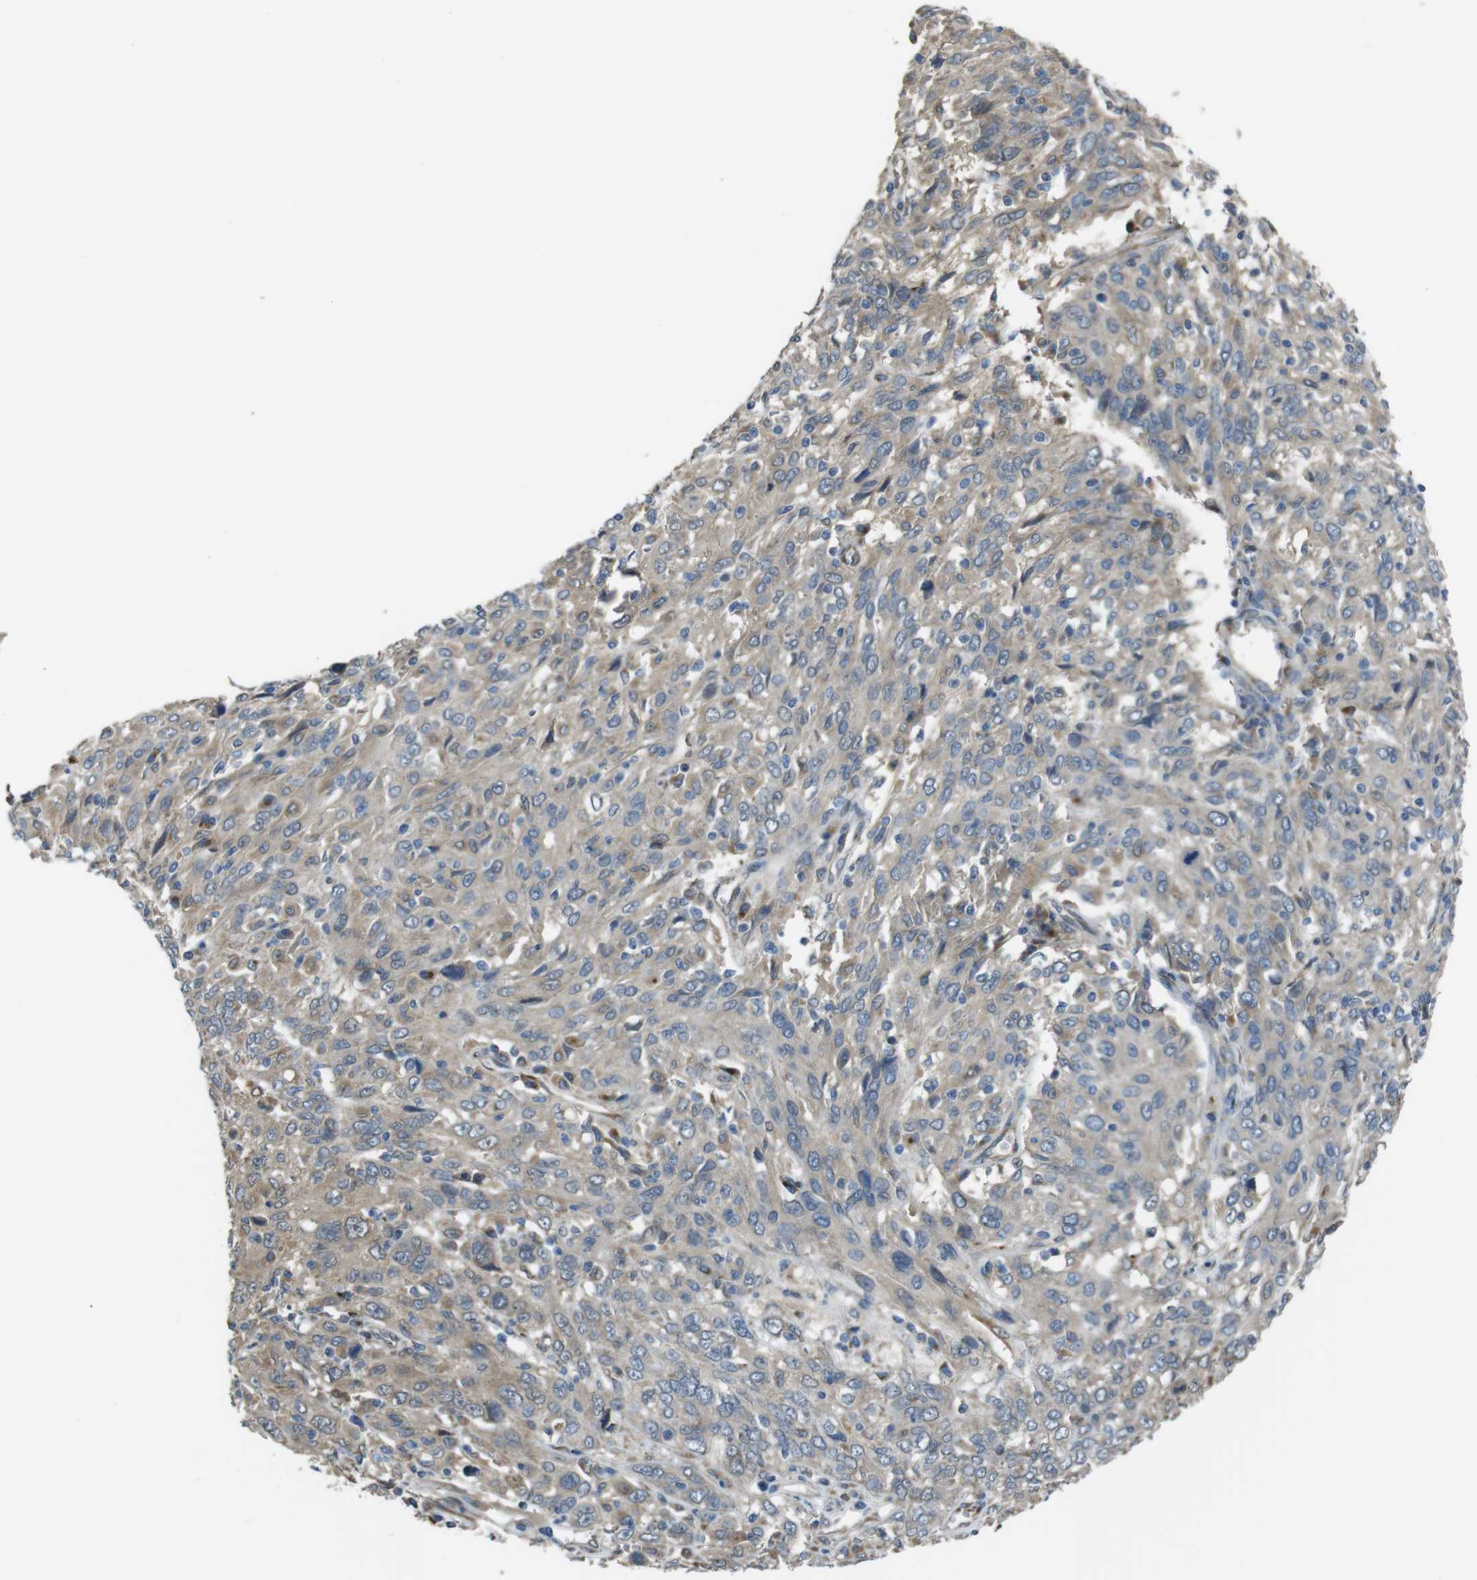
{"staining": {"intensity": "weak", "quantity": ">75%", "location": "cytoplasmic/membranous"}, "tissue": "cervical cancer", "cell_type": "Tumor cells", "image_type": "cancer", "snomed": [{"axis": "morphology", "description": "Squamous cell carcinoma, NOS"}, {"axis": "topography", "description": "Cervix"}], "caption": "A brown stain labels weak cytoplasmic/membranous positivity of a protein in cervical cancer tumor cells. The protein of interest is shown in brown color, while the nuclei are stained blue.", "gene": "RAB6A", "patient": {"sex": "female", "age": 46}}